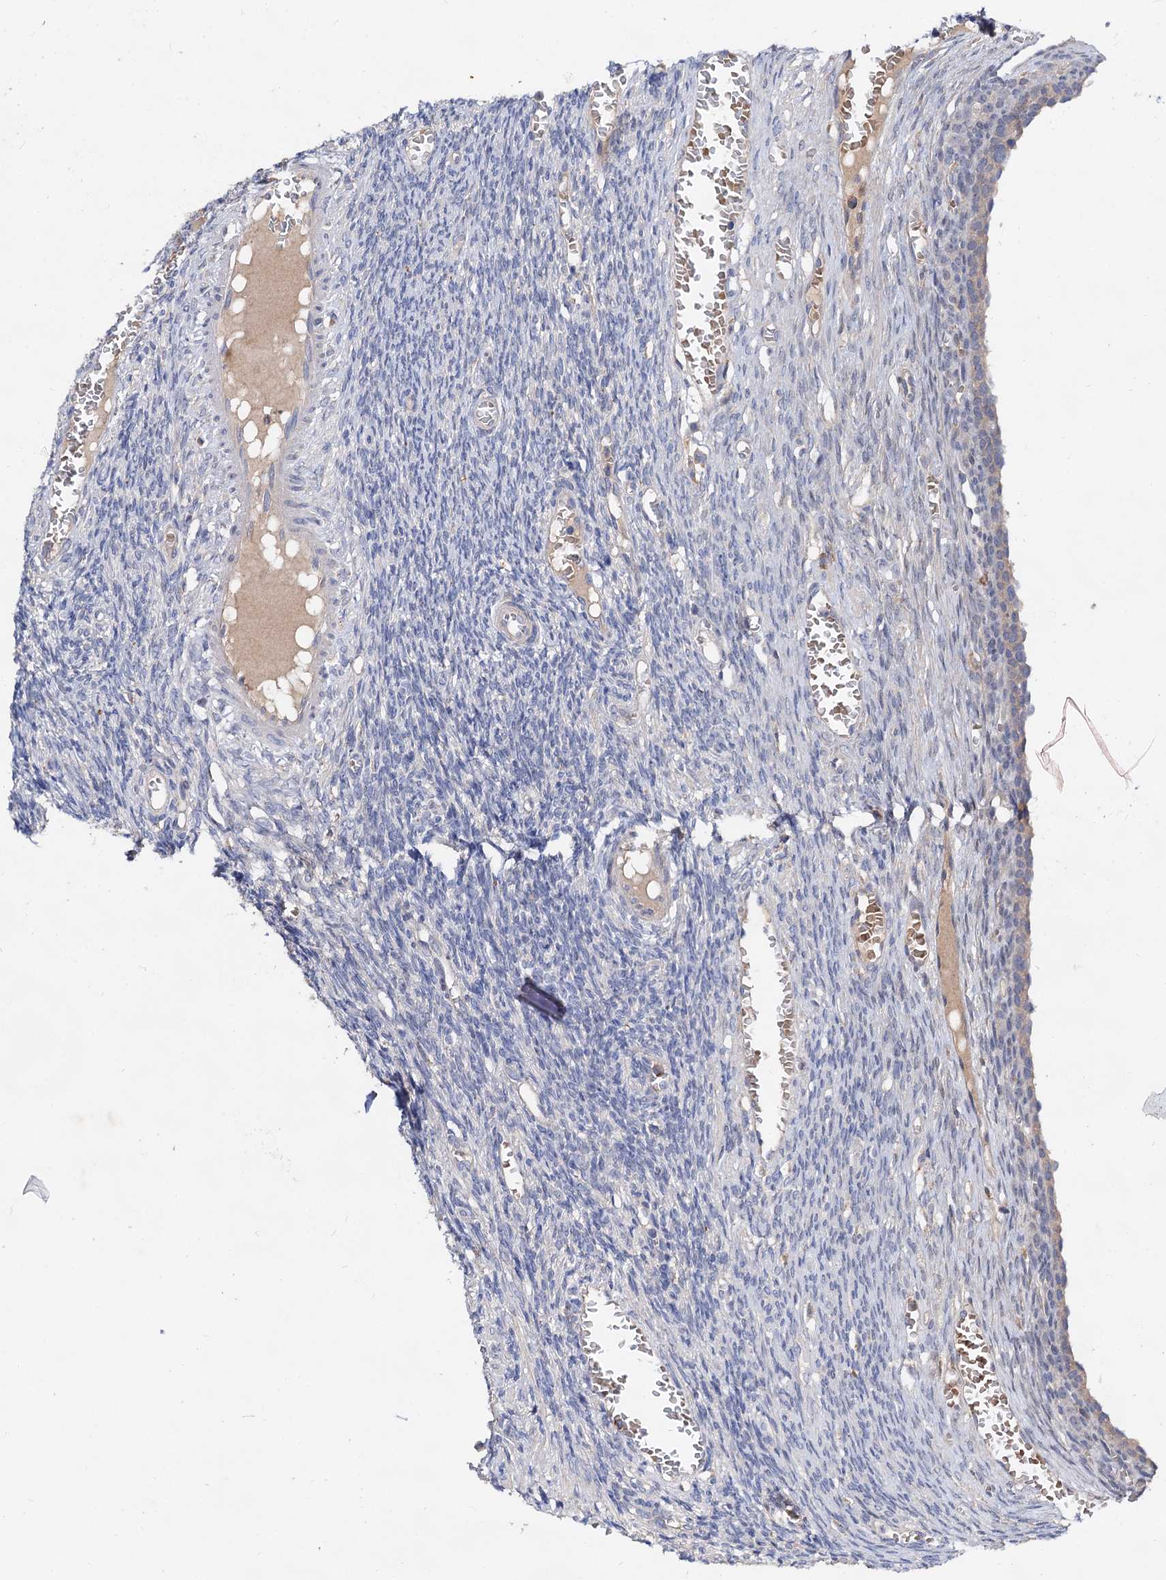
{"staining": {"intensity": "negative", "quantity": "none", "location": "none"}, "tissue": "ovary", "cell_type": "Follicle cells", "image_type": "normal", "snomed": [{"axis": "morphology", "description": "Normal tissue, NOS"}, {"axis": "topography", "description": "Ovary"}], "caption": "The immunohistochemistry (IHC) micrograph has no significant expression in follicle cells of ovary.", "gene": "HVCN1", "patient": {"sex": "female", "age": 27}}